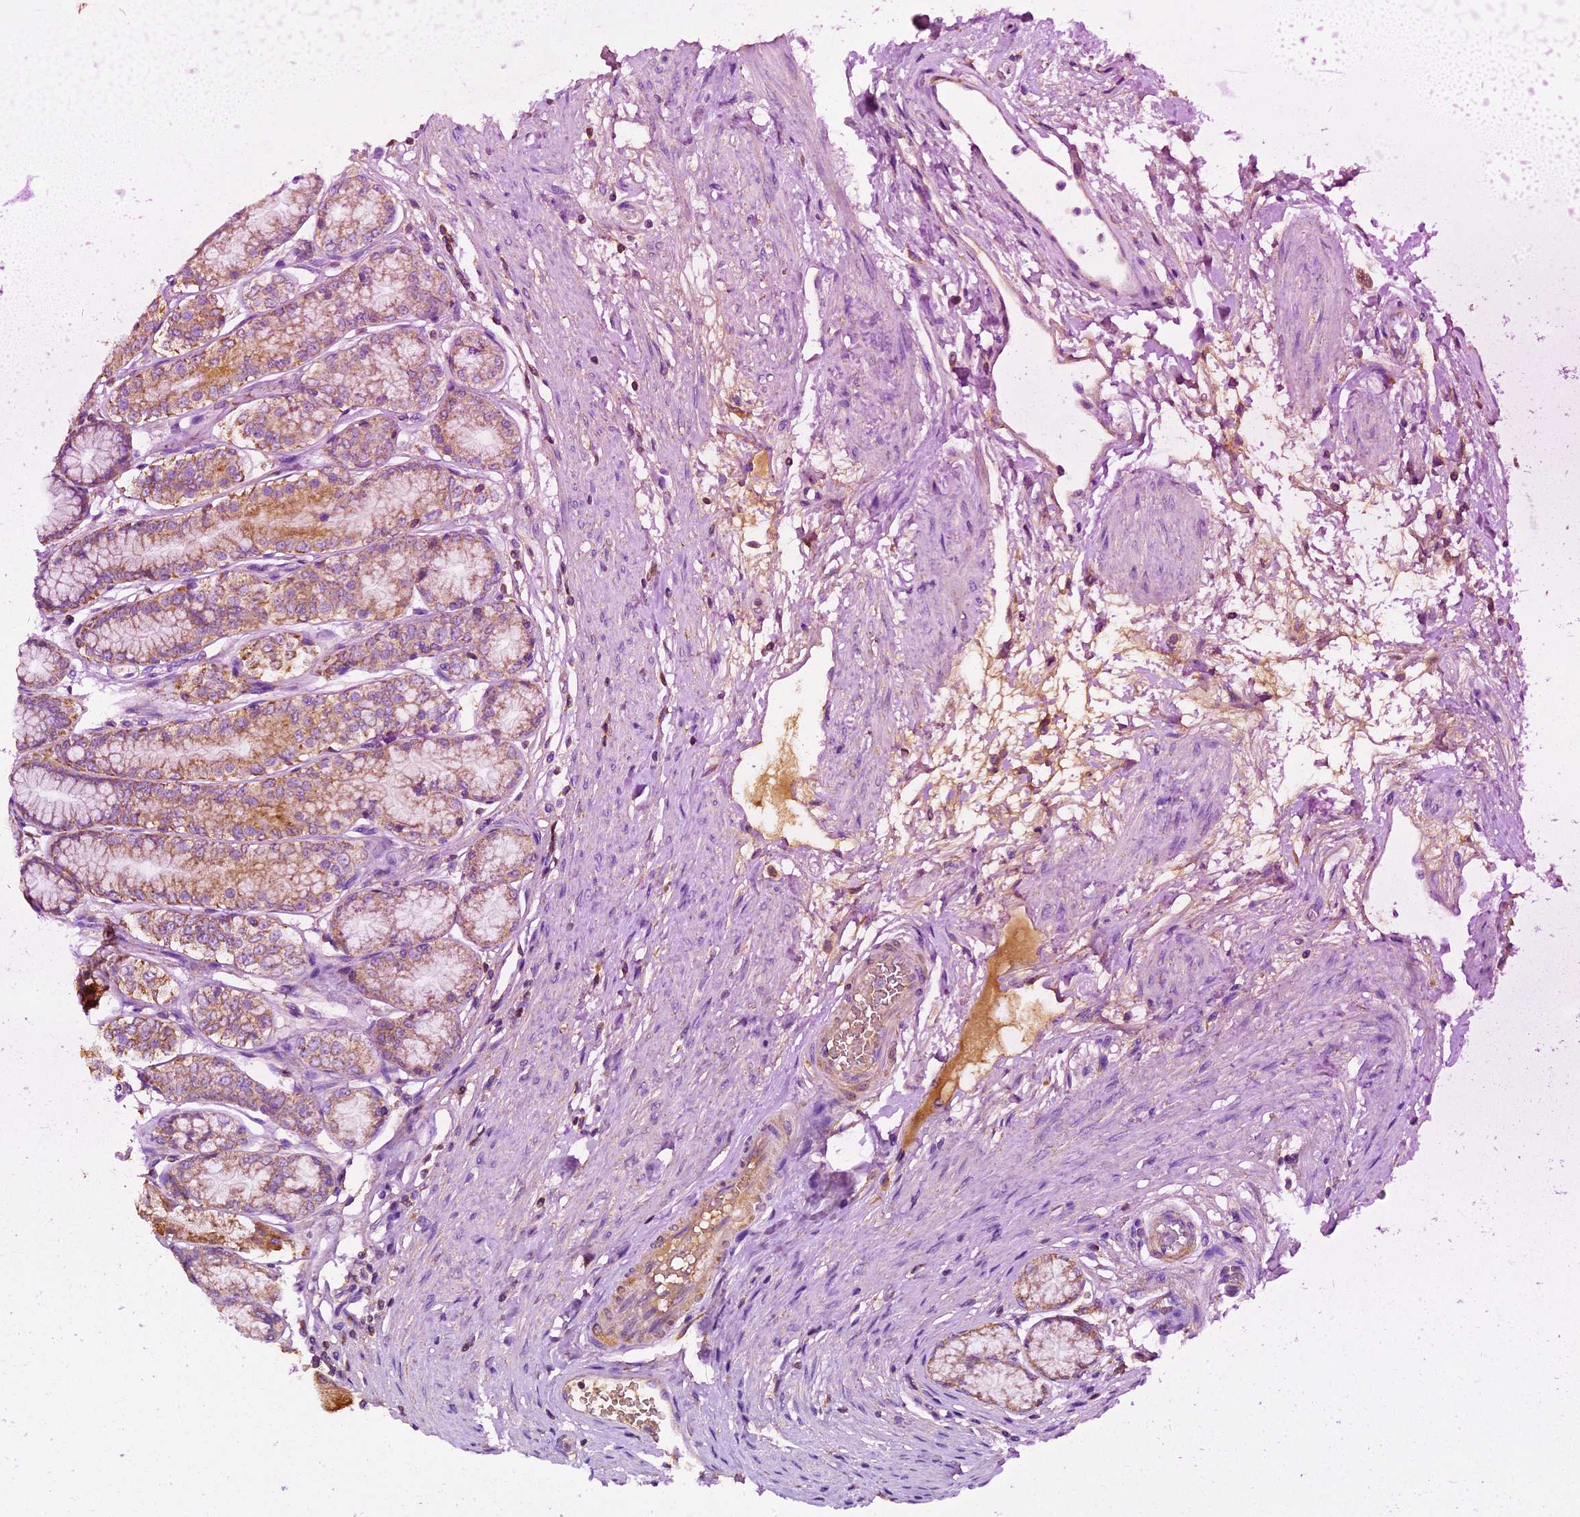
{"staining": {"intensity": "moderate", "quantity": ">75%", "location": "cytoplasmic/membranous"}, "tissue": "stomach", "cell_type": "Glandular cells", "image_type": "normal", "snomed": [{"axis": "morphology", "description": "Normal tissue, NOS"}, {"axis": "morphology", "description": "Adenocarcinoma, NOS"}, {"axis": "morphology", "description": "Adenocarcinoma, High grade"}, {"axis": "topography", "description": "Stomach, upper"}, {"axis": "topography", "description": "Stomach"}], "caption": "A high-resolution photomicrograph shows immunohistochemistry staining of benign stomach, which shows moderate cytoplasmic/membranous expression in approximately >75% of glandular cells.", "gene": "SIX5", "patient": {"sex": "female", "age": 65}}